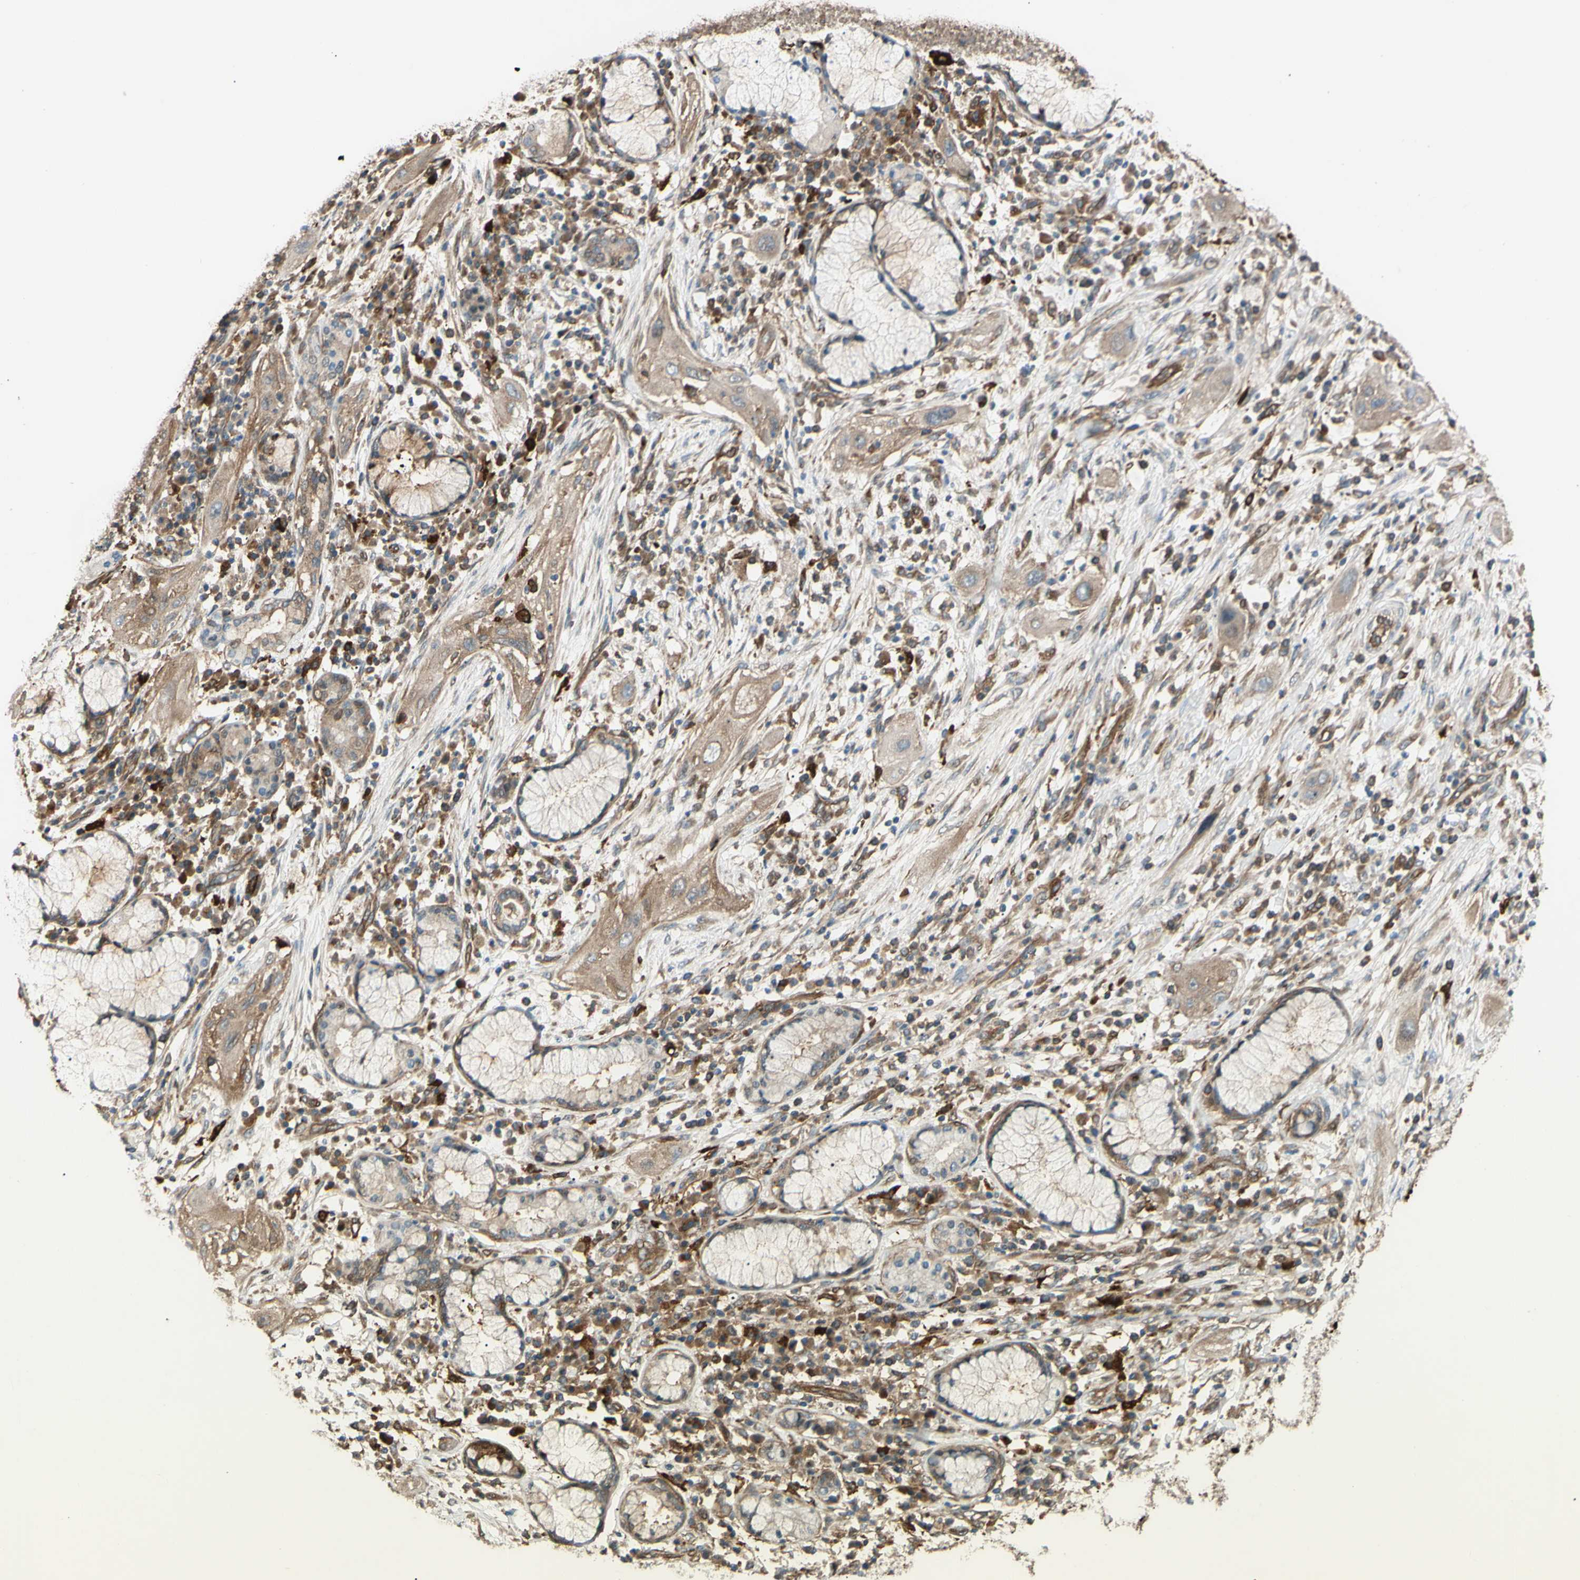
{"staining": {"intensity": "weak", "quantity": ">75%", "location": "cytoplasmic/membranous"}, "tissue": "lung cancer", "cell_type": "Tumor cells", "image_type": "cancer", "snomed": [{"axis": "morphology", "description": "Squamous cell carcinoma, NOS"}, {"axis": "topography", "description": "Lung"}], "caption": "An image of lung squamous cell carcinoma stained for a protein displays weak cytoplasmic/membranous brown staining in tumor cells.", "gene": "PTPN12", "patient": {"sex": "female", "age": 47}}